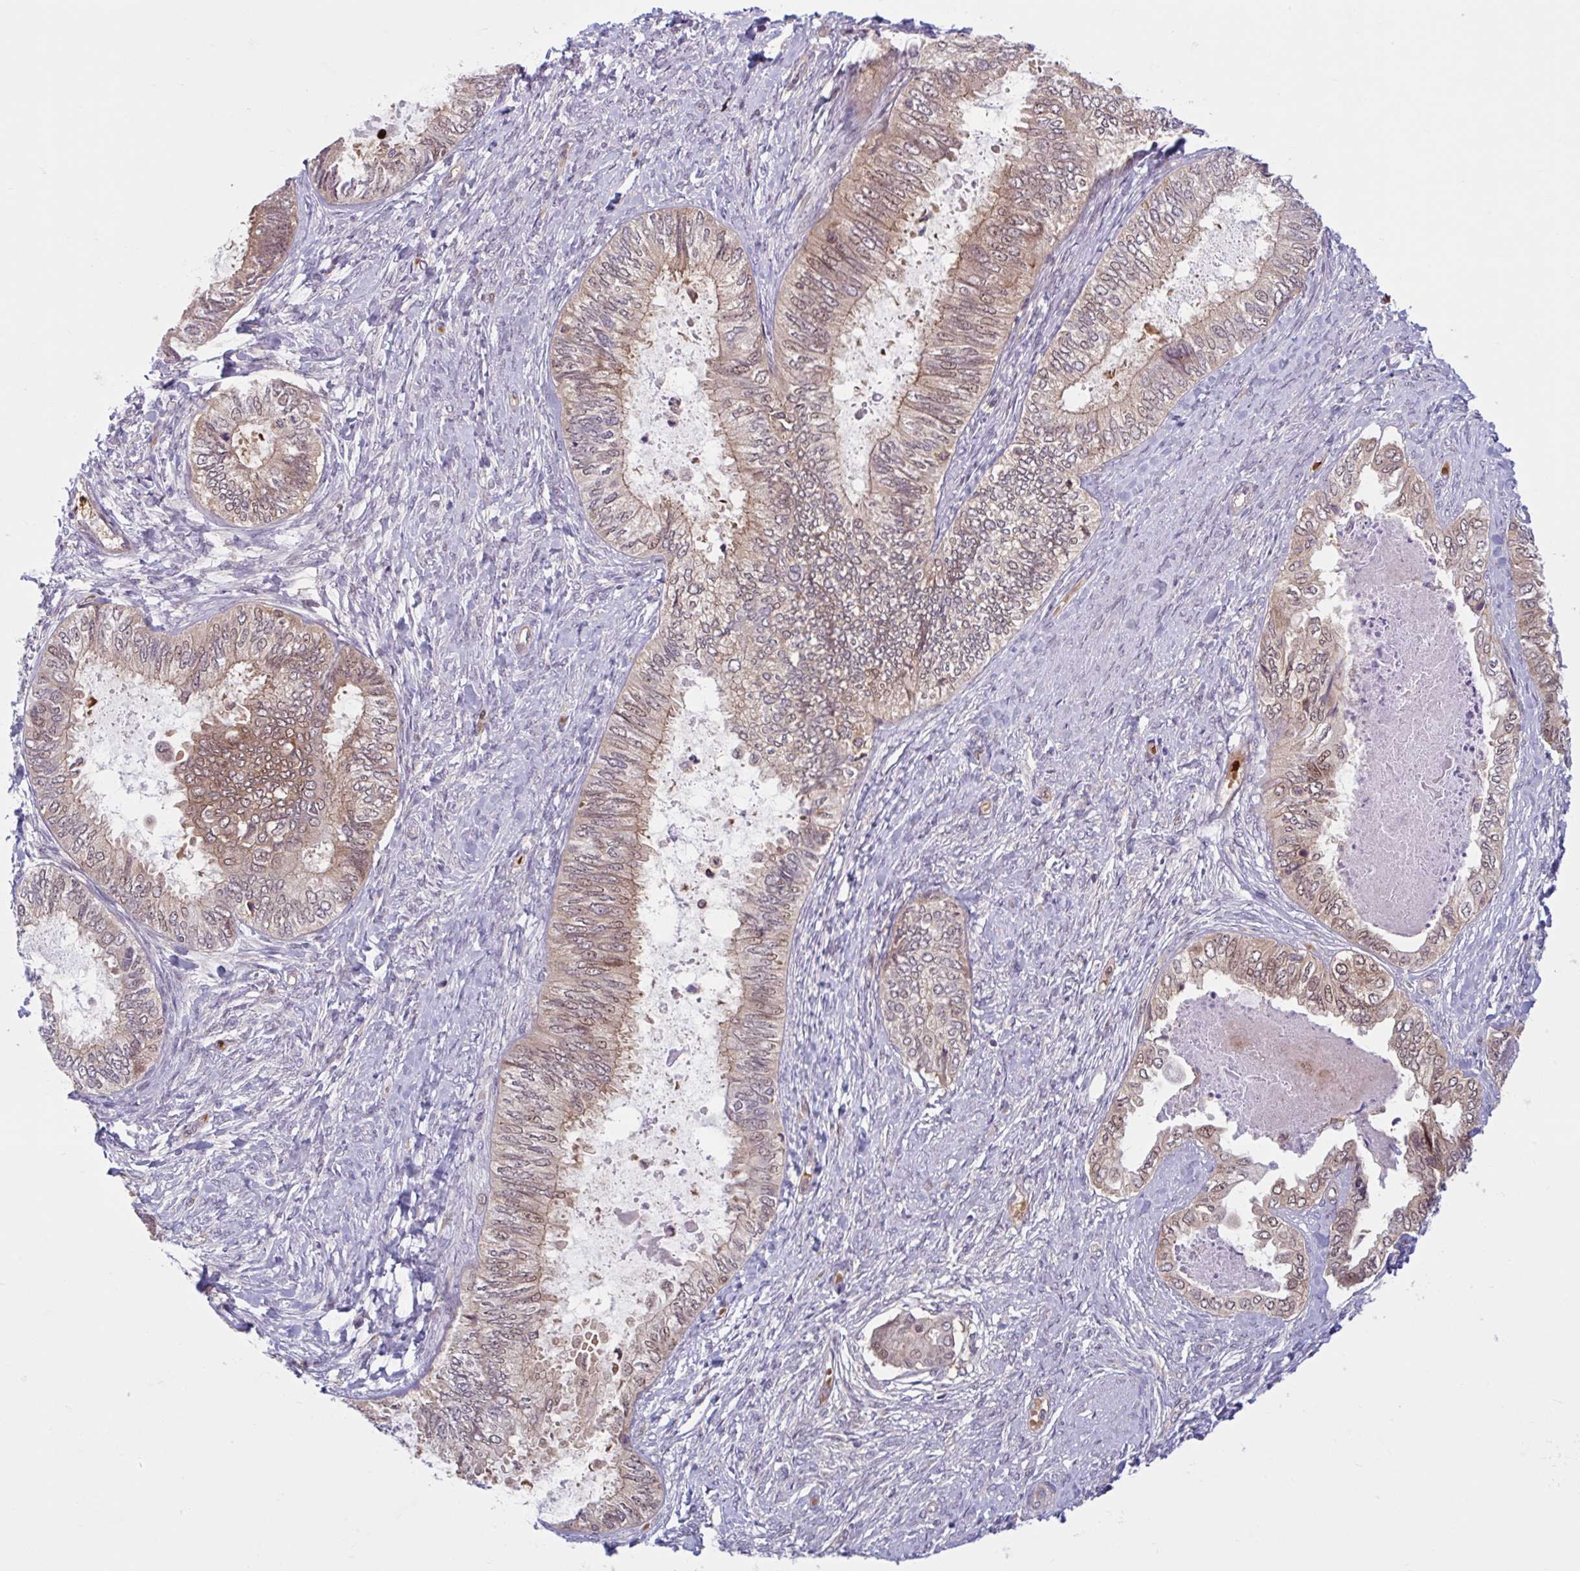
{"staining": {"intensity": "moderate", "quantity": ">75%", "location": "cytoplasmic/membranous,nuclear"}, "tissue": "ovarian cancer", "cell_type": "Tumor cells", "image_type": "cancer", "snomed": [{"axis": "morphology", "description": "Carcinoma, endometroid"}, {"axis": "topography", "description": "Ovary"}], "caption": "Immunohistochemical staining of endometroid carcinoma (ovarian) demonstrates medium levels of moderate cytoplasmic/membranous and nuclear protein positivity in approximately >75% of tumor cells. The protein of interest is stained brown, and the nuclei are stained in blue (DAB (3,3'-diaminobenzidine) IHC with brightfield microscopy, high magnification).", "gene": "HMBS", "patient": {"sex": "female", "age": 70}}